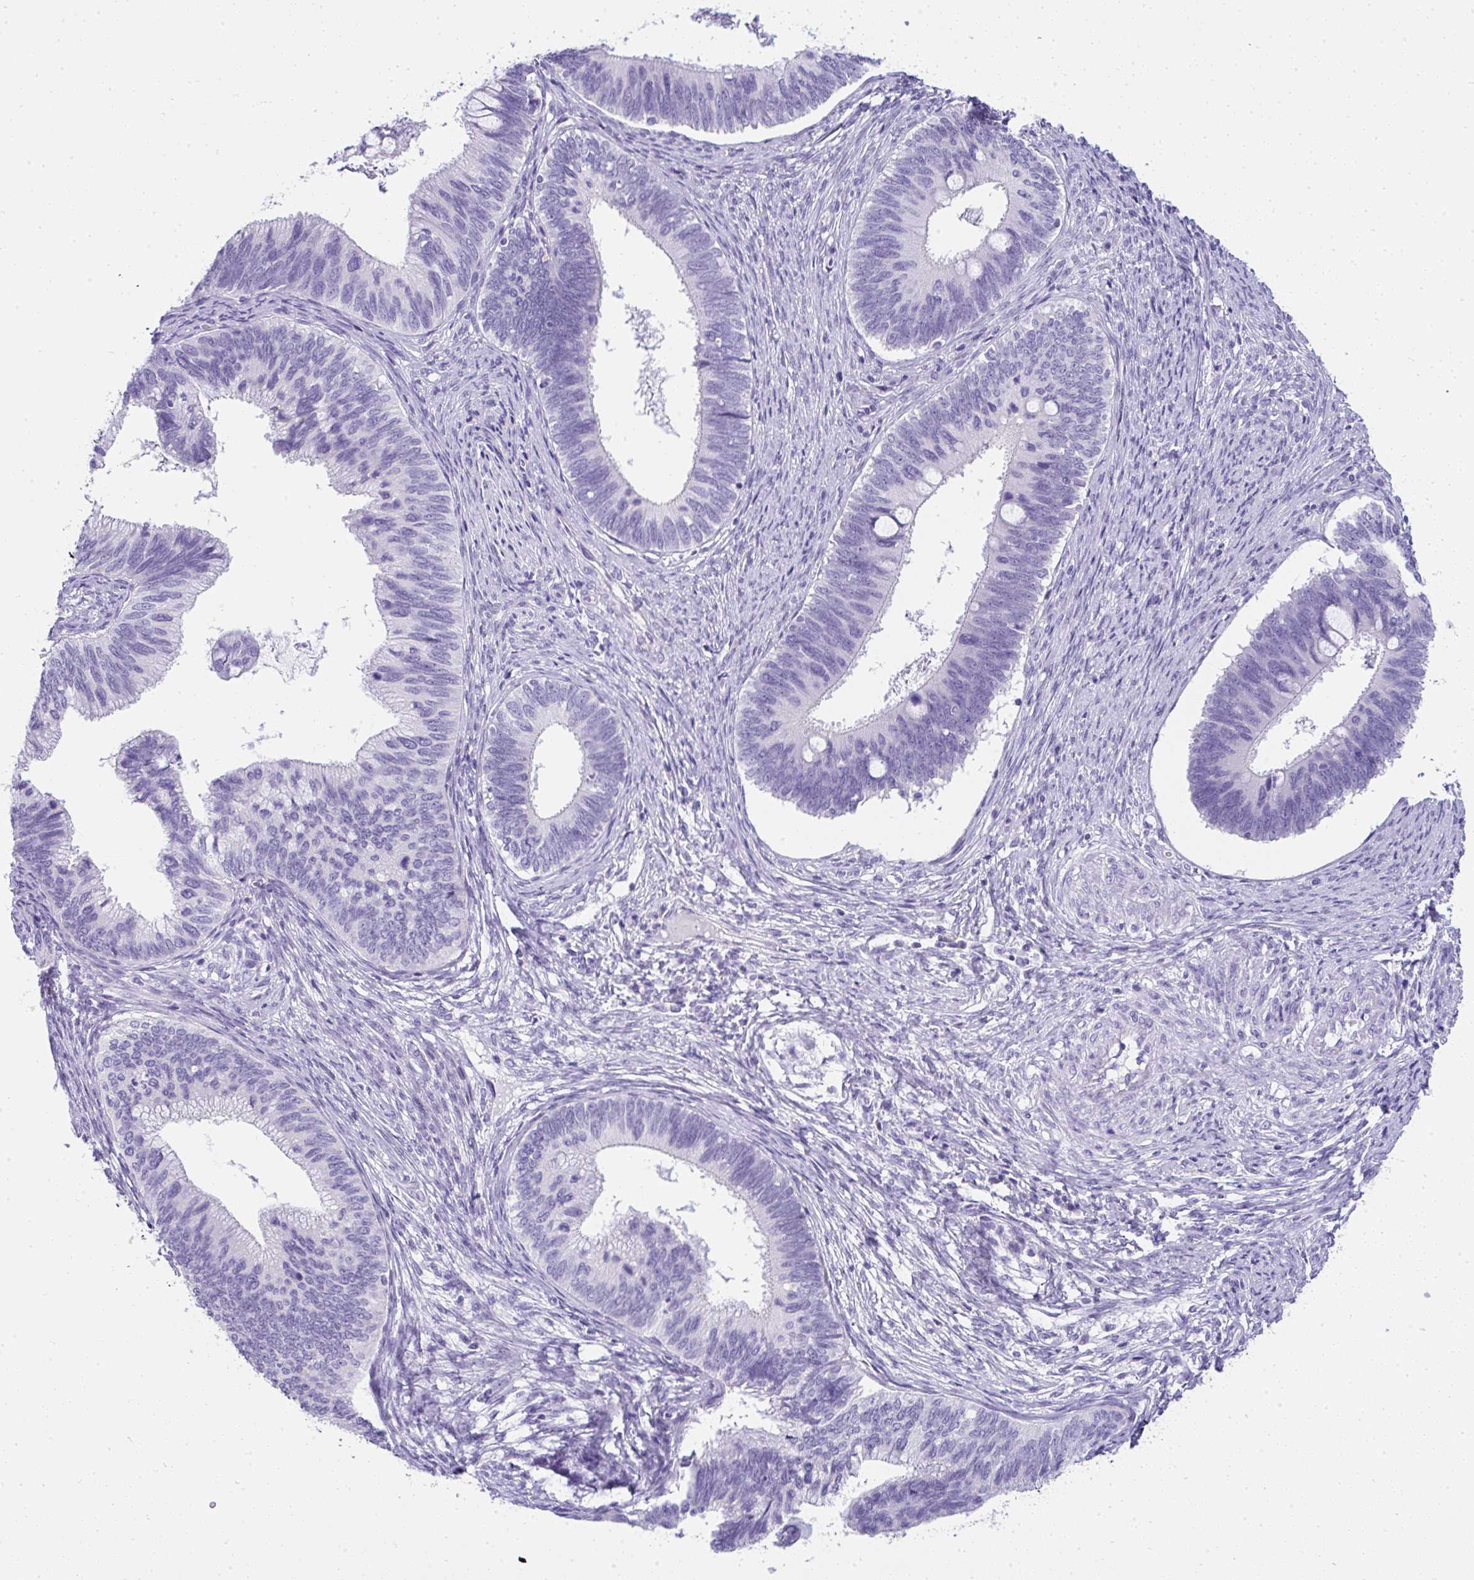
{"staining": {"intensity": "negative", "quantity": "none", "location": "none"}, "tissue": "cervical cancer", "cell_type": "Tumor cells", "image_type": "cancer", "snomed": [{"axis": "morphology", "description": "Adenocarcinoma, NOS"}, {"axis": "topography", "description": "Cervix"}], "caption": "Image shows no protein staining in tumor cells of cervical cancer tissue.", "gene": "RNF183", "patient": {"sex": "female", "age": 42}}